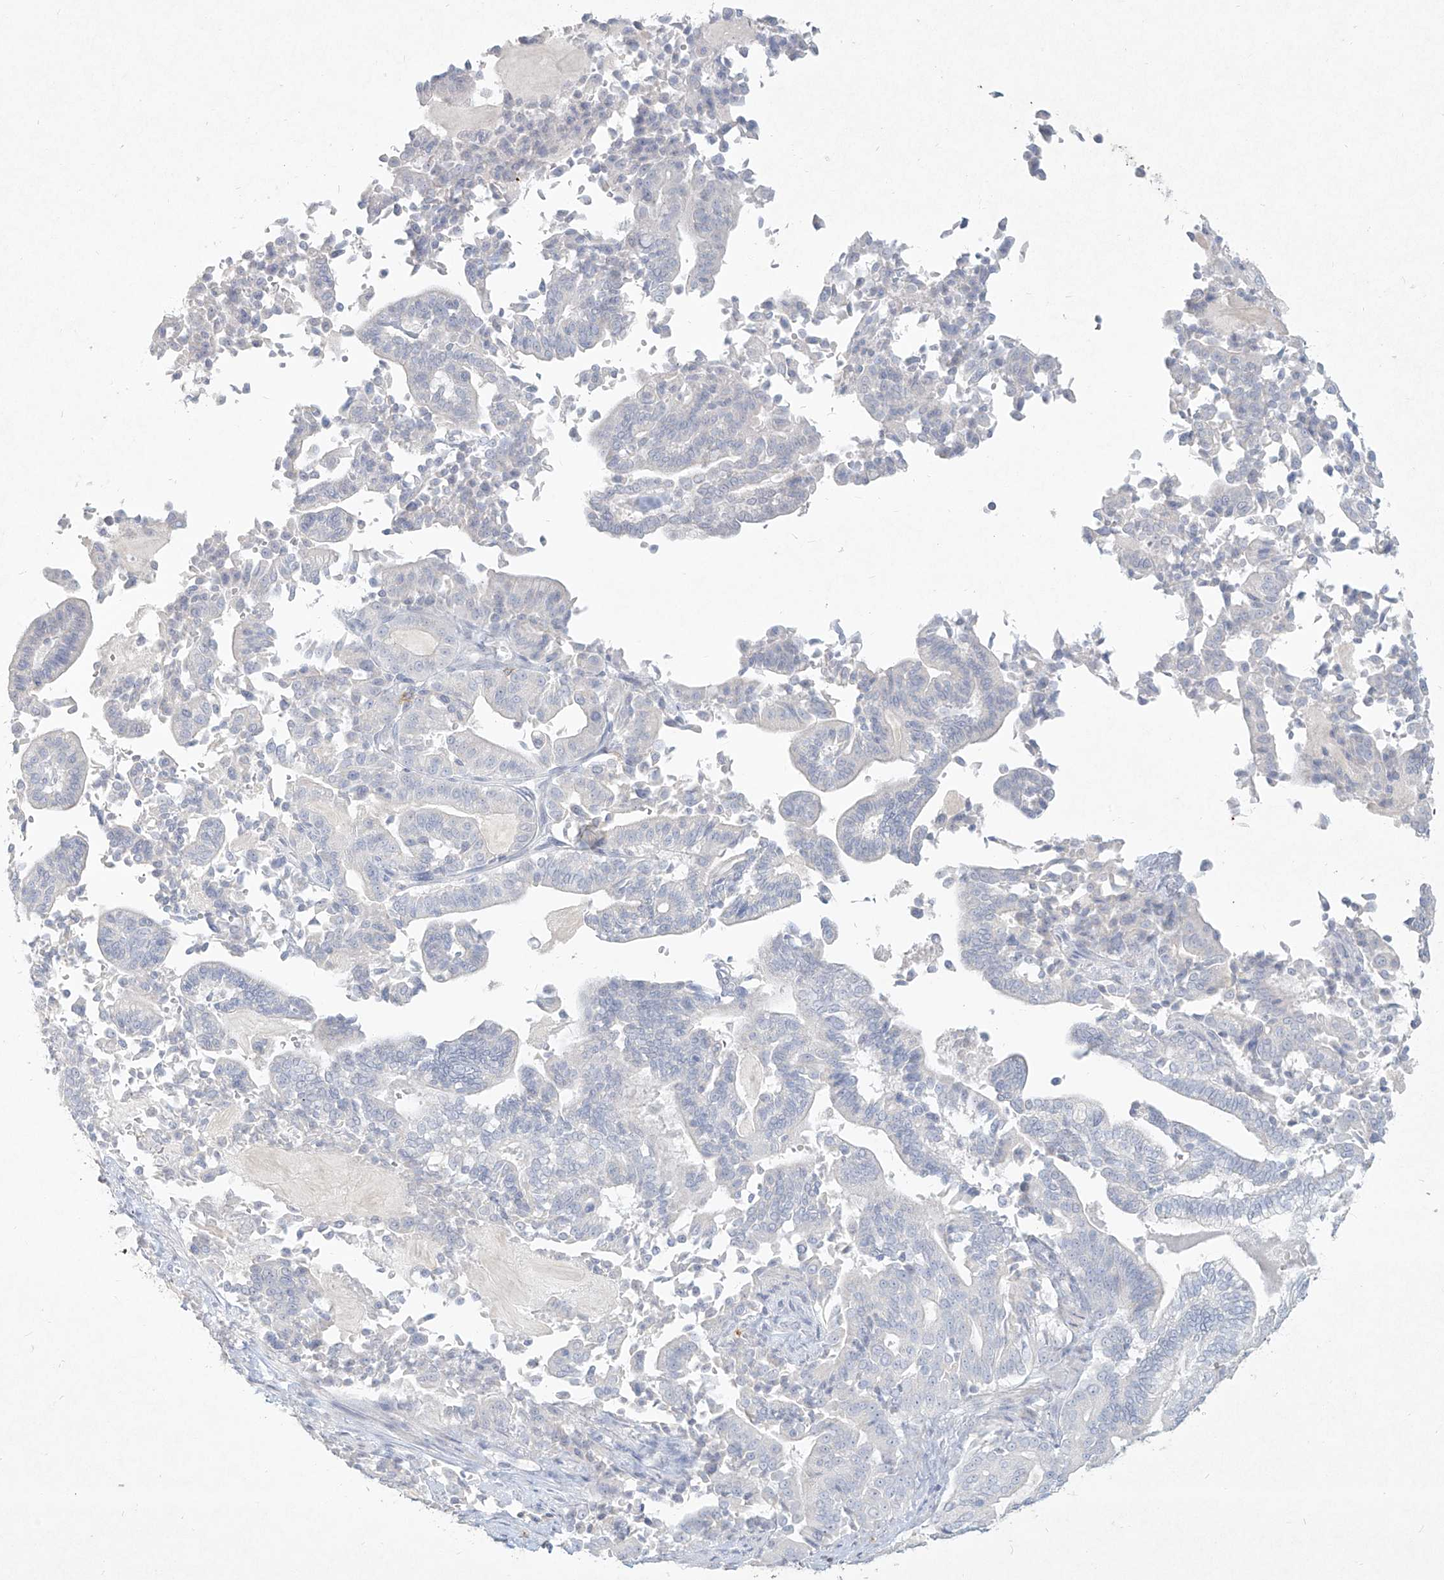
{"staining": {"intensity": "negative", "quantity": "none", "location": "none"}, "tissue": "pancreatic cancer", "cell_type": "Tumor cells", "image_type": "cancer", "snomed": [{"axis": "morphology", "description": "Normal tissue, NOS"}, {"axis": "morphology", "description": "Adenocarcinoma, NOS"}, {"axis": "topography", "description": "Pancreas"}], "caption": "Photomicrograph shows no protein positivity in tumor cells of pancreatic adenocarcinoma tissue.", "gene": "CD209", "patient": {"sex": "male", "age": 63}}